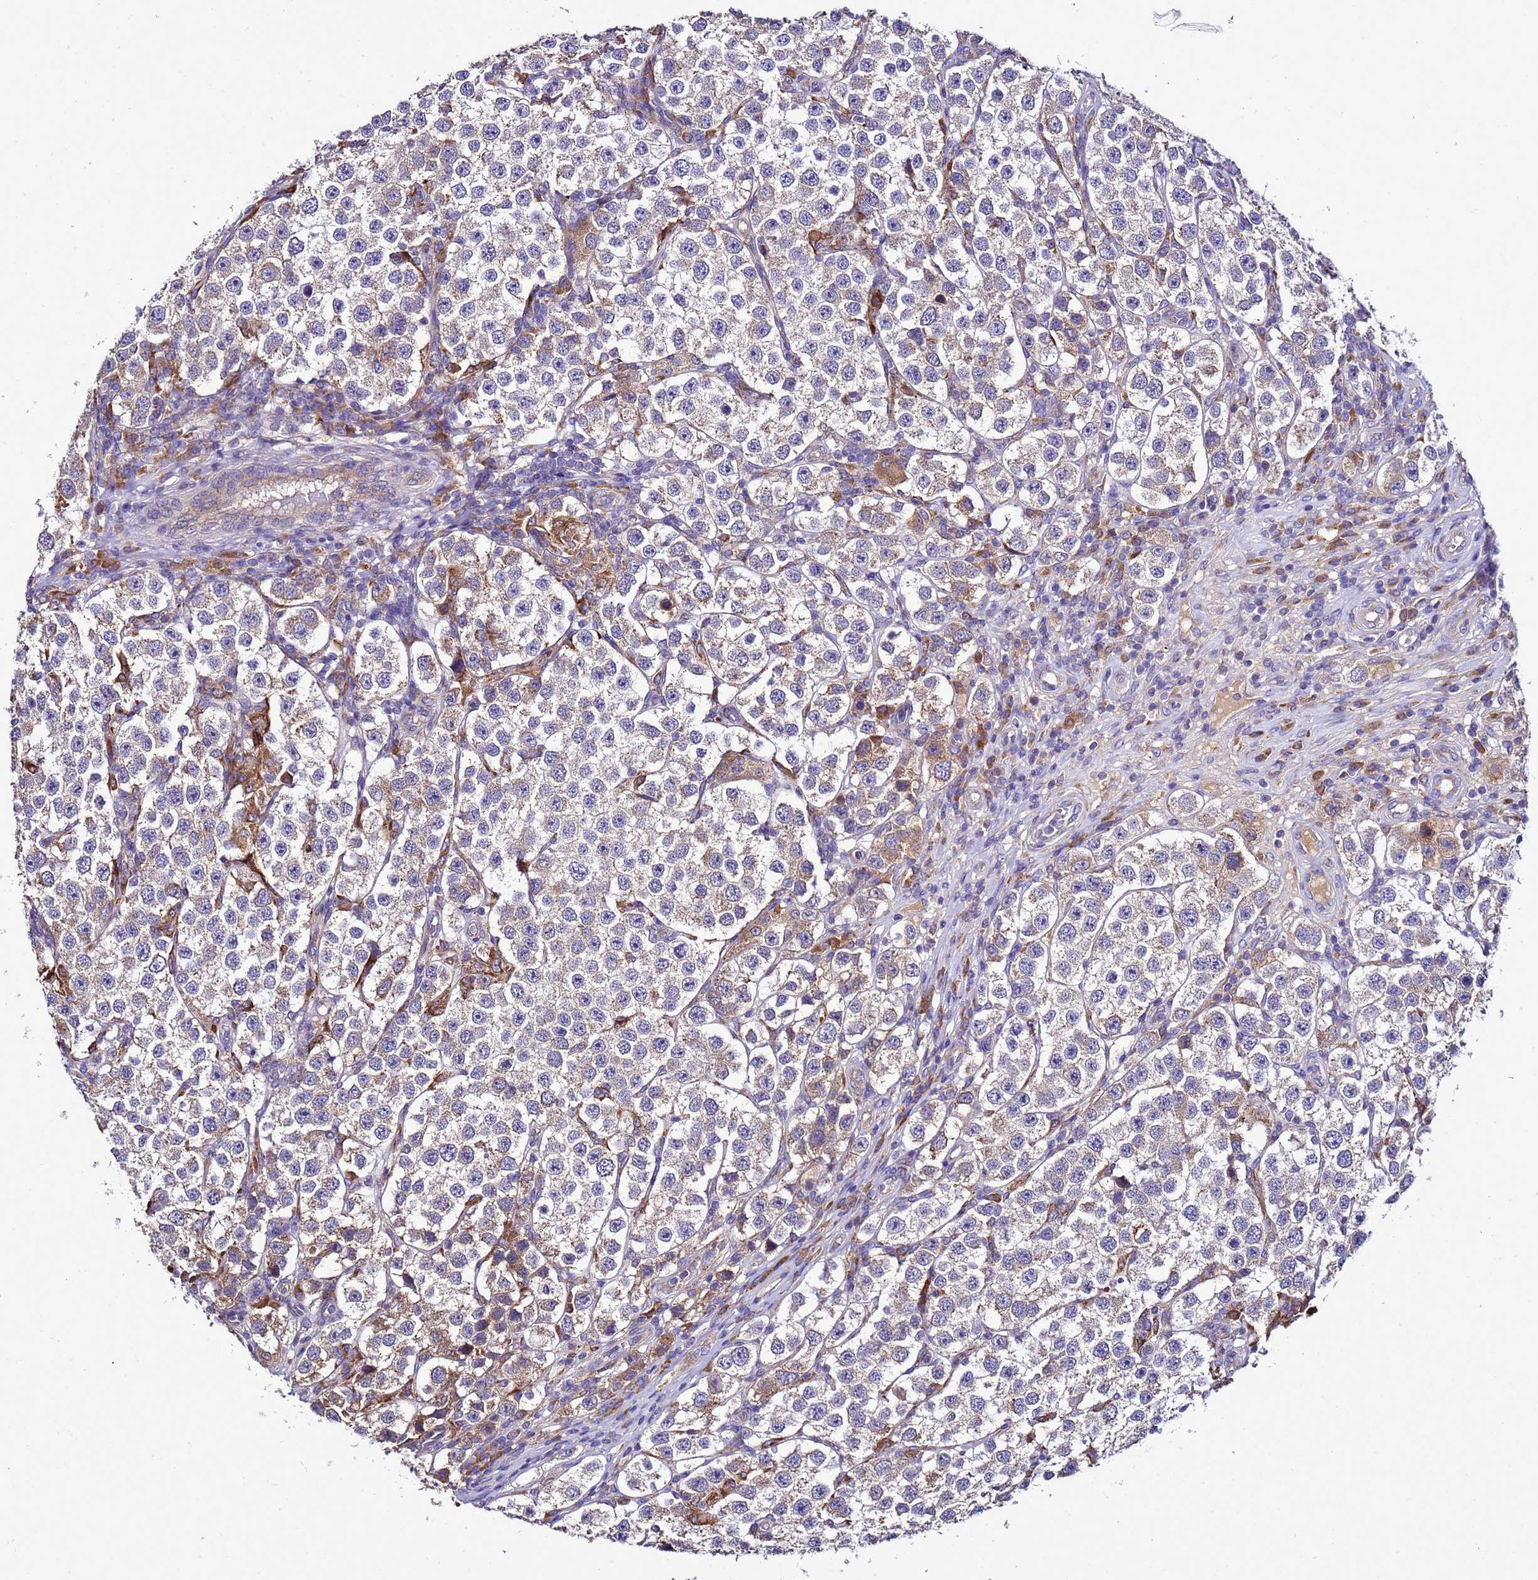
{"staining": {"intensity": "moderate", "quantity": "25%-75%", "location": "cytoplasmic/membranous"}, "tissue": "testis cancer", "cell_type": "Tumor cells", "image_type": "cancer", "snomed": [{"axis": "morphology", "description": "Seminoma, NOS"}, {"axis": "topography", "description": "Testis"}], "caption": "Immunohistochemical staining of human testis cancer displays moderate cytoplasmic/membranous protein positivity in approximately 25%-75% of tumor cells.", "gene": "ANTKMT", "patient": {"sex": "male", "age": 37}}